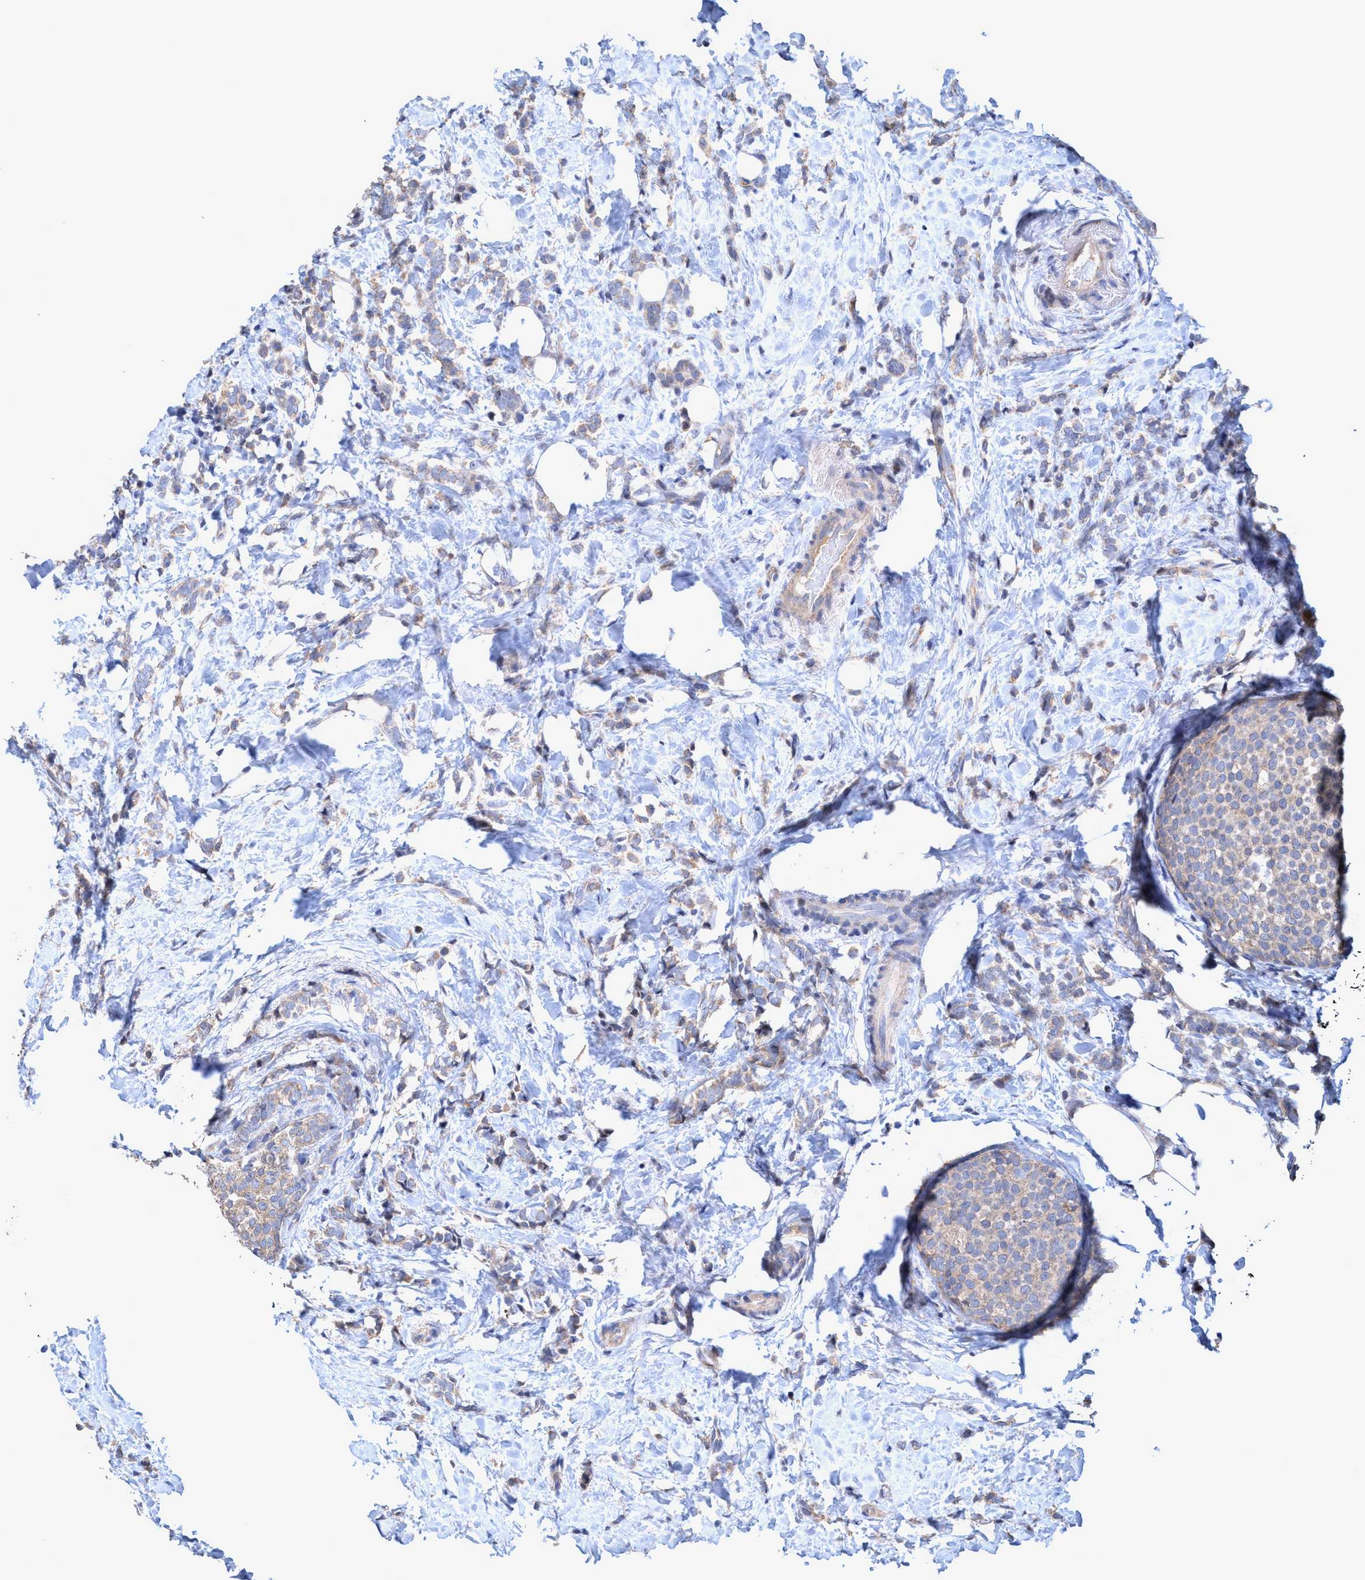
{"staining": {"intensity": "weak", "quantity": "<25%", "location": "cytoplasmic/membranous"}, "tissue": "breast cancer", "cell_type": "Tumor cells", "image_type": "cancer", "snomed": [{"axis": "morphology", "description": "Lobular carcinoma"}, {"axis": "topography", "description": "Breast"}], "caption": "Protein analysis of lobular carcinoma (breast) reveals no significant staining in tumor cells.", "gene": "ZNF677", "patient": {"sex": "female", "age": 50}}